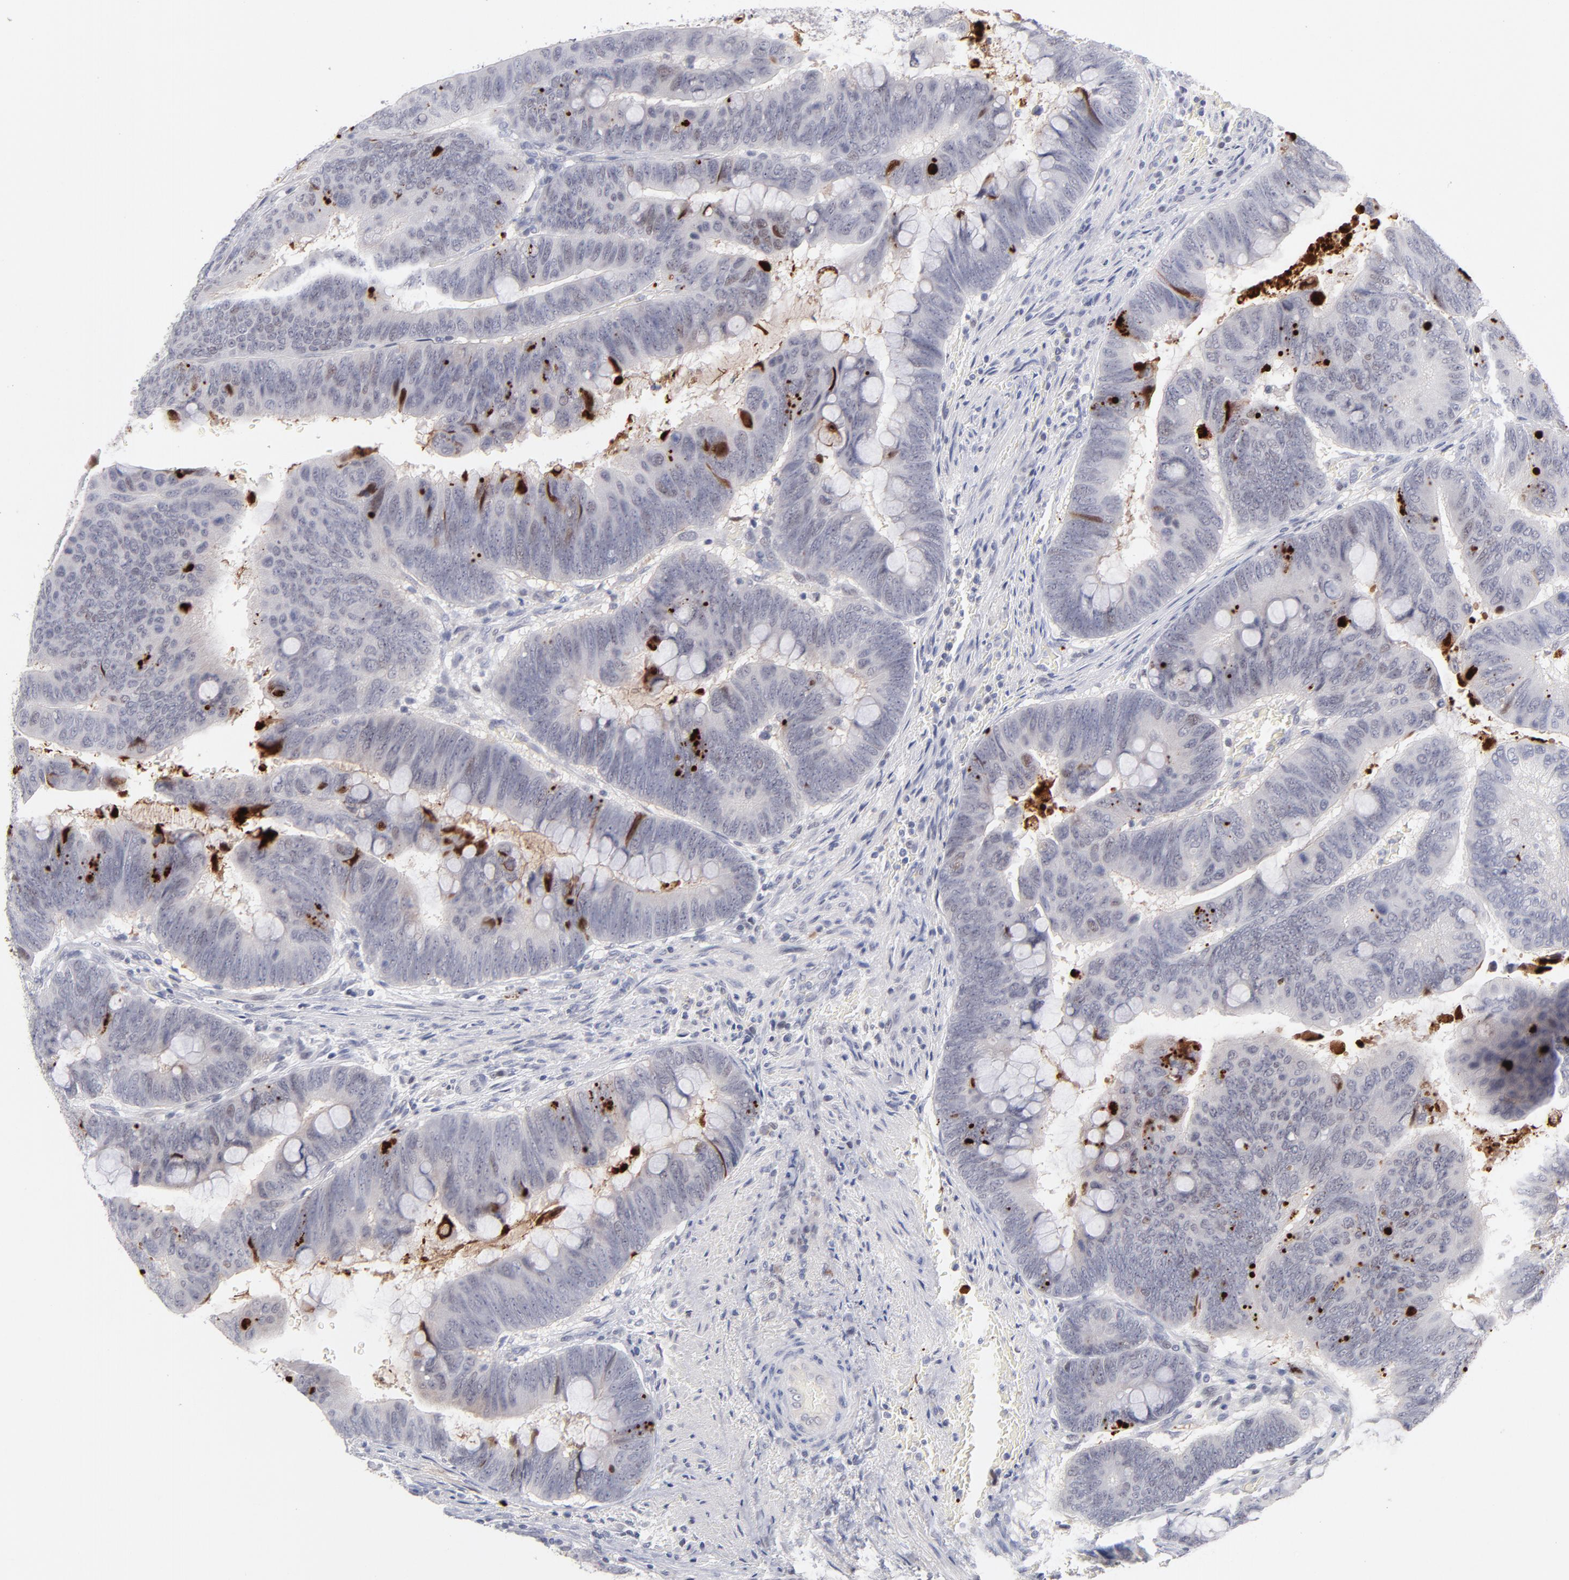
{"staining": {"intensity": "moderate", "quantity": "<25%", "location": "nuclear"}, "tissue": "colorectal cancer", "cell_type": "Tumor cells", "image_type": "cancer", "snomed": [{"axis": "morphology", "description": "Normal tissue, NOS"}, {"axis": "morphology", "description": "Adenocarcinoma, NOS"}, {"axis": "topography", "description": "Rectum"}], "caption": "Immunohistochemistry micrograph of neoplastic tissue: colorectal adenocarcinoma stained using immunohistochemistry shows low levels of moderate protein expression localized specifically in the nuclear of tumor cells, appearing as a nuclear brown color.", "gene": "PARP1", "patient": {"sex": "male", "age": 92}}